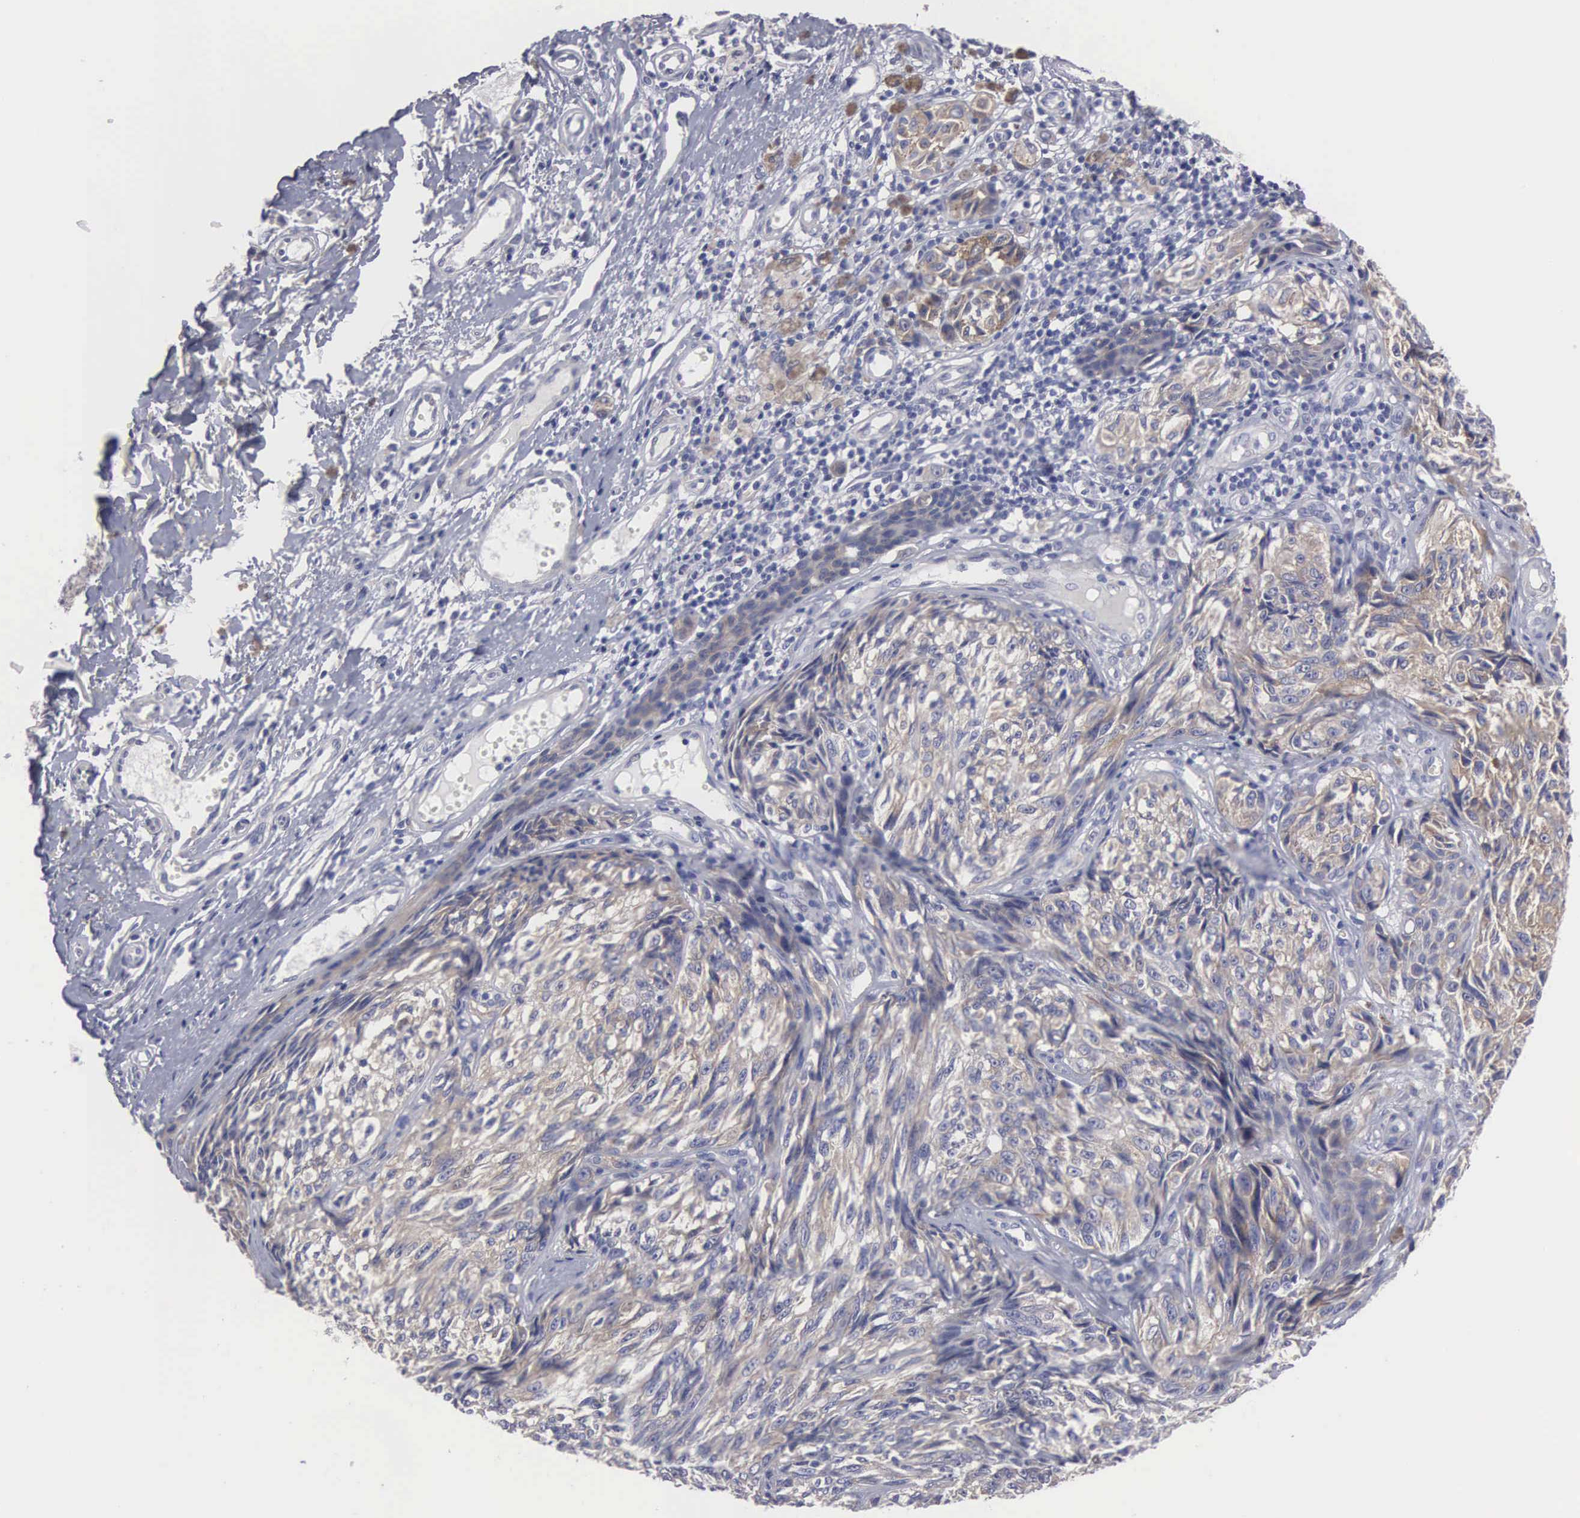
{"staining": {"intensity": "weak", "quantity": "25%-75%", "location": "cytoplasmic/membranous"}, "tissue": "melanoma", "cell_type": "Tumor cells", "image_type": "cancer", "snomed": [{"axis": "morphology", "description": "Malignant melanoma, NOS"}, {"axis": "topography", "description": "Skin"}], "caption": "IHC (DAB (3,3'-diaminobenzidine)) staining of human melanoma demonstrates weak cytoplasmic/membranous protein positivity in approximately 25%-75% of tumor cells.", "gene": "CEP170B", "patient": {"sex": "male", "age": 67}}